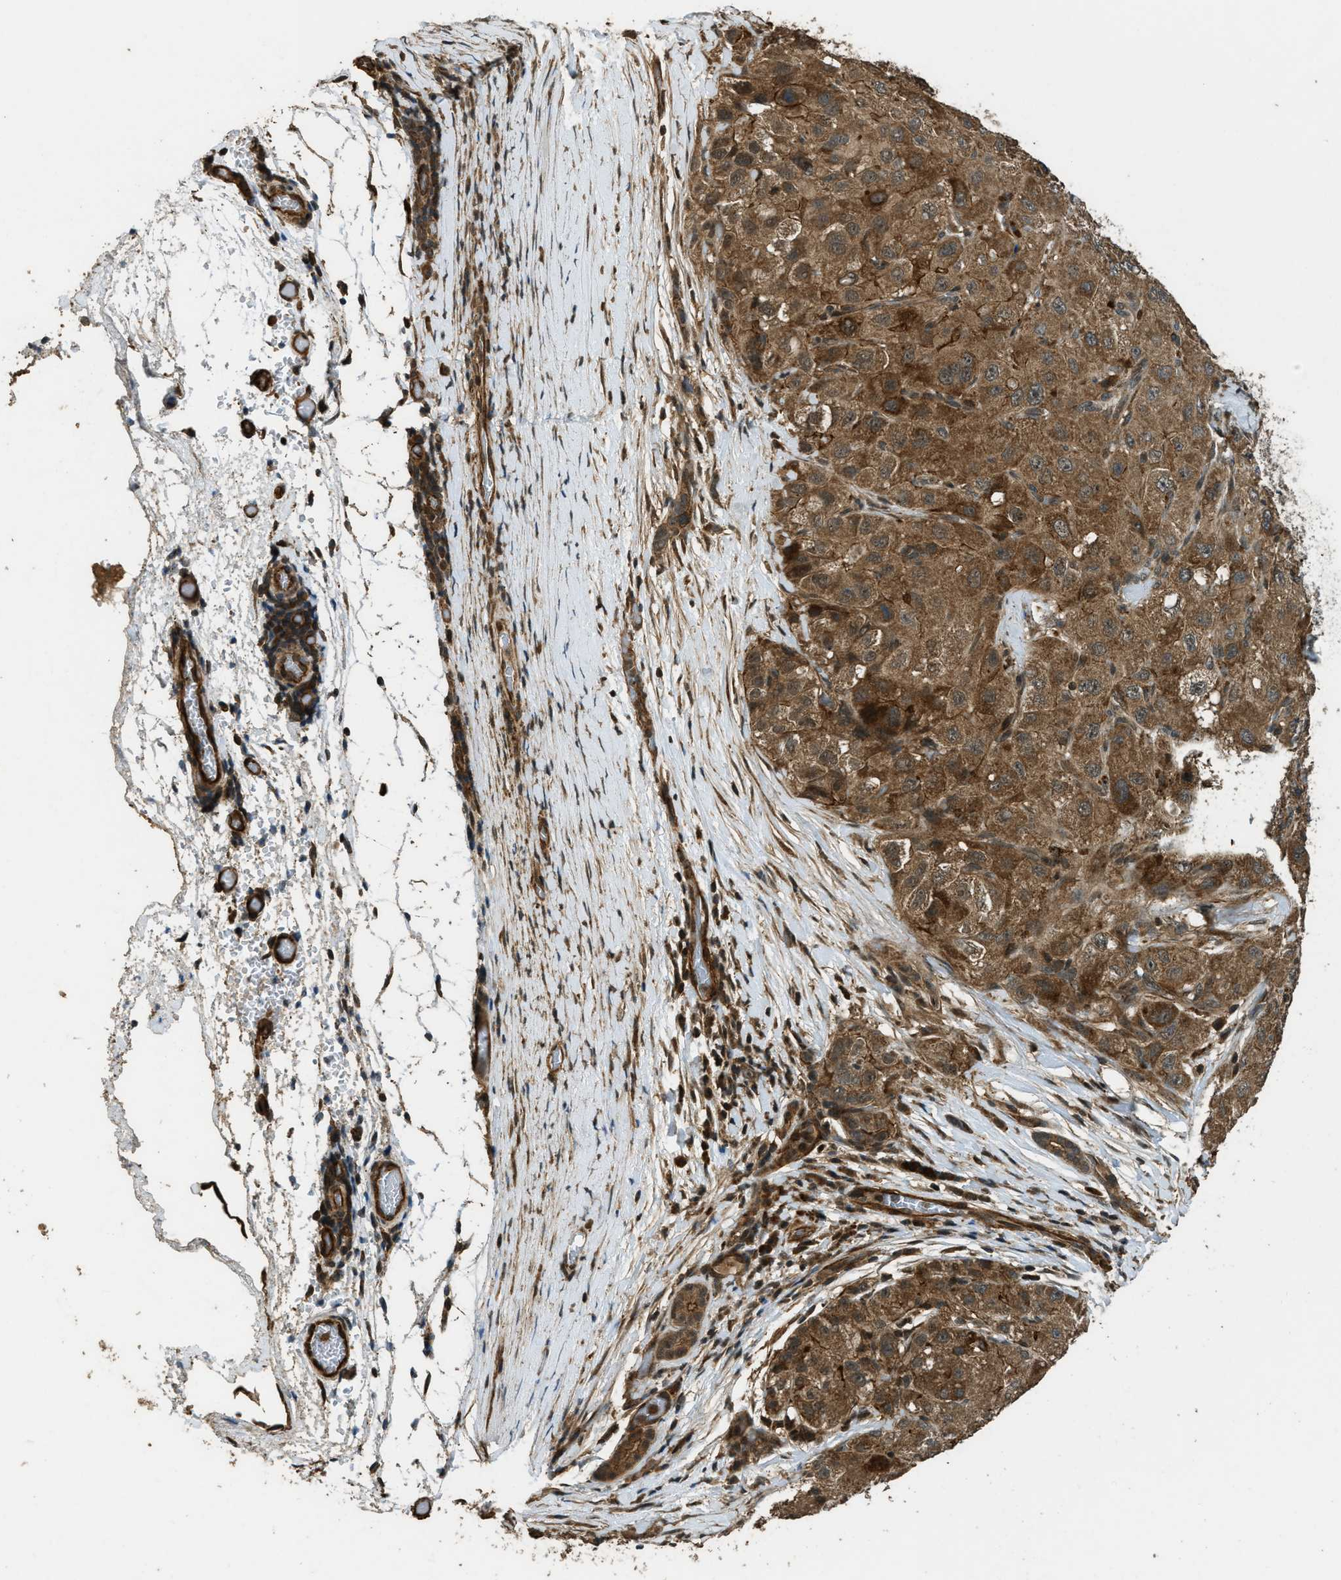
{"staining": {"intensity": "moderate", "quantity": ">75%", "location": "cytoplasmic/membranous"}, "tissue": "liver cancer", "cell_type": "Tumor cells", "image_type": "cancer", "snomed": [{"axis": "morphology", "description": "Carcinoma, Hepatocellular, NOS"}, {"axis": "topography", "description": "Liver"}], "caption": "IHC (DAB) staining of liver cancer (hepatocellular carcinoma) demonstrates moderate cytoplasmic/membranous protein positivity in about >75% of tumor cells. (DAB (3,3'-diaminobenzidine) IHC with brightfield microscopy, high magnification).", "gene": "PPP6R3", "patient": {"sex": "male", "age": 80}}